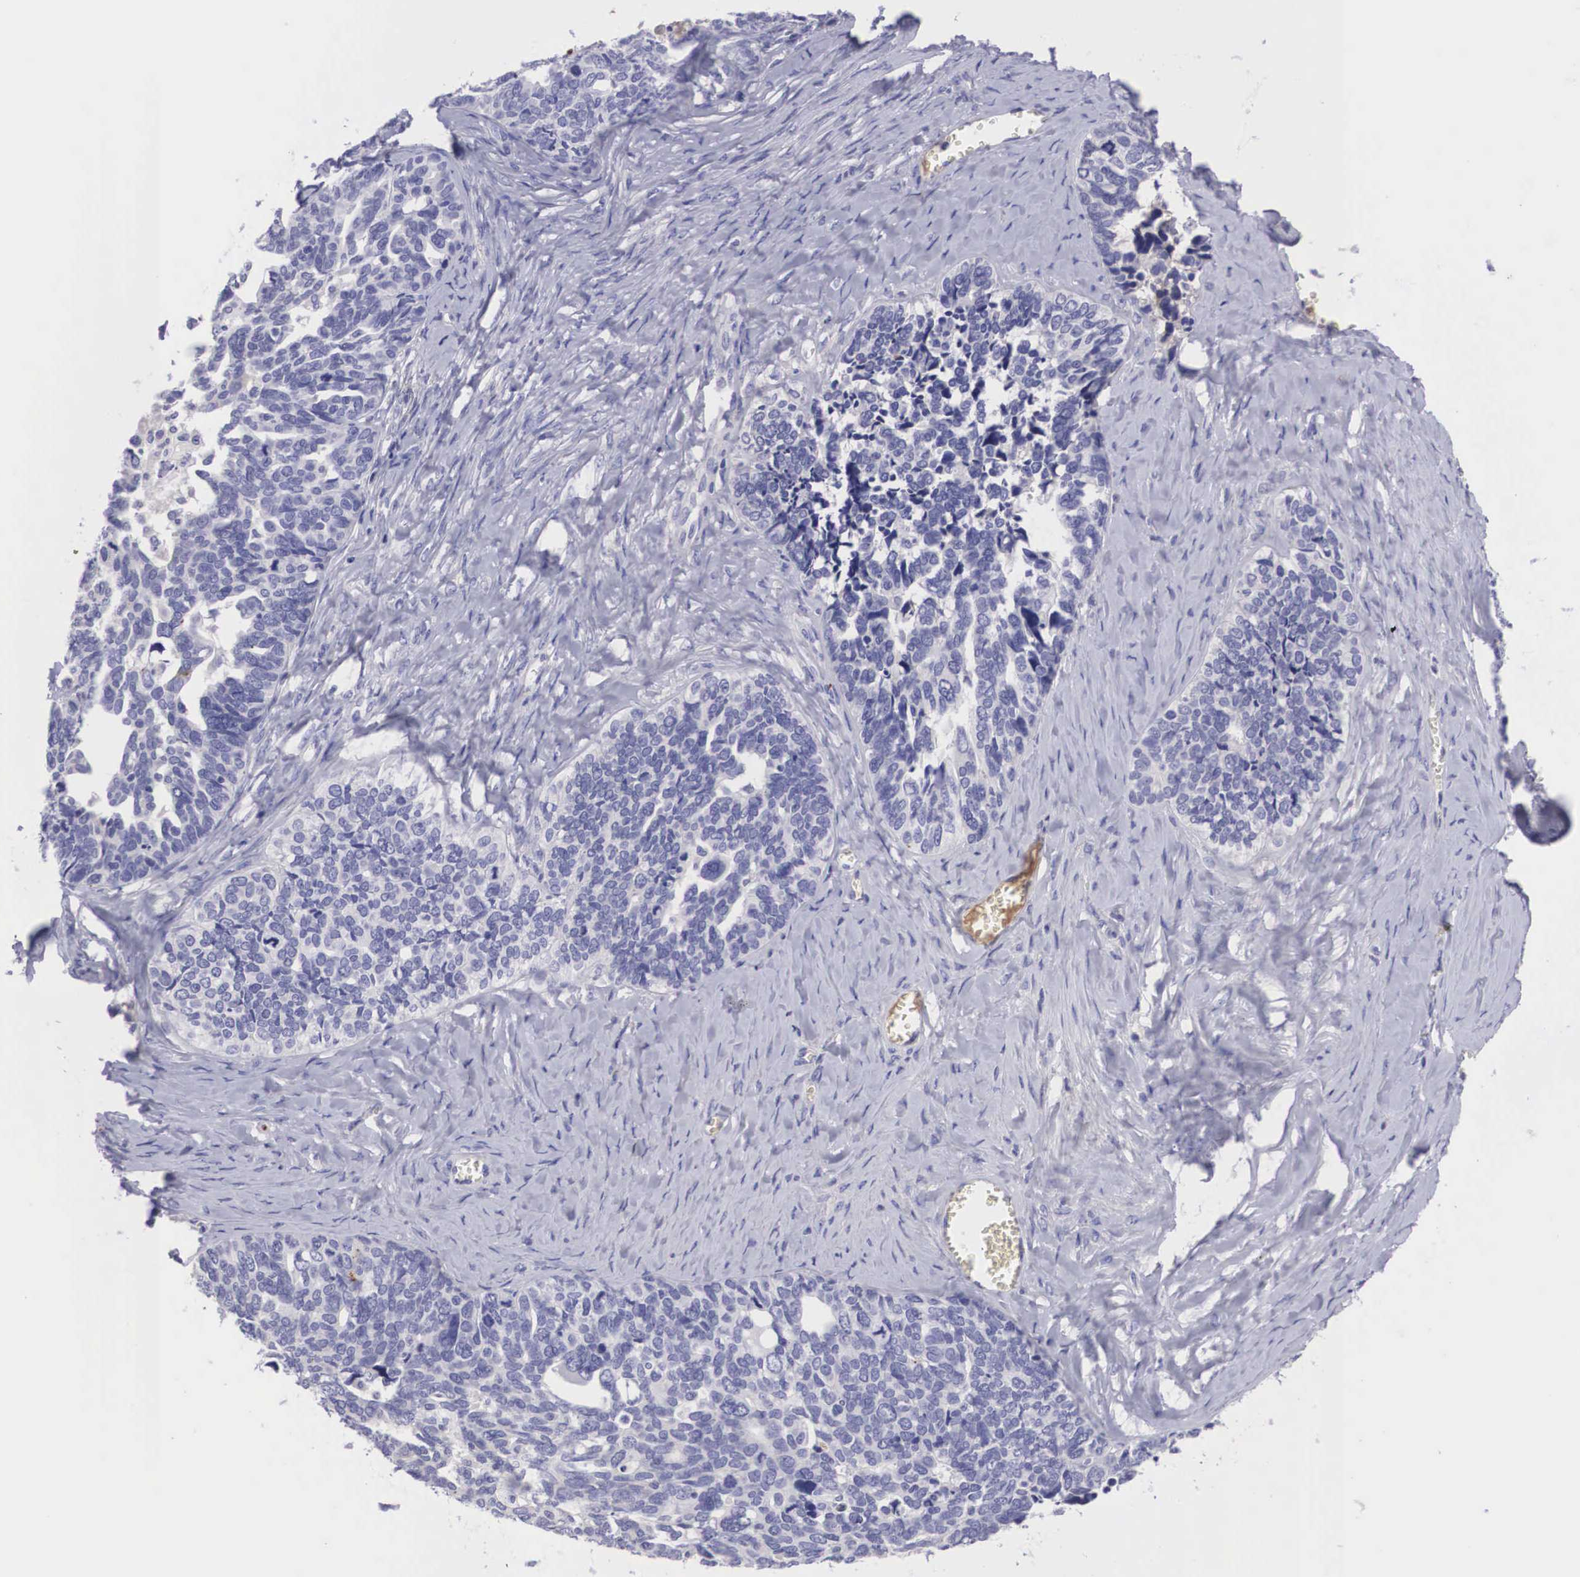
{"staining": {"intensity": "negative", "quantity": "none", "location": "none"}, "tissue": "ovarian cancer", "cell_type": "Tumor cells", "image_type": "cancer", "snomed": [{"axis": "morphology", "description": "Cystadenocarcinoma, serous, NOS"}, {"axis": "topography", "description": "Ovary"}], "caption": "High magnification brightfield microscopy of serous cystadenocarcinoma (ovarian) stained with DAB (brown) and counterstained with hematoxylin (blue): tumor cells show no significant expression.", "gene": "CLU", "patient": {"sex": "female", "age": 77}}